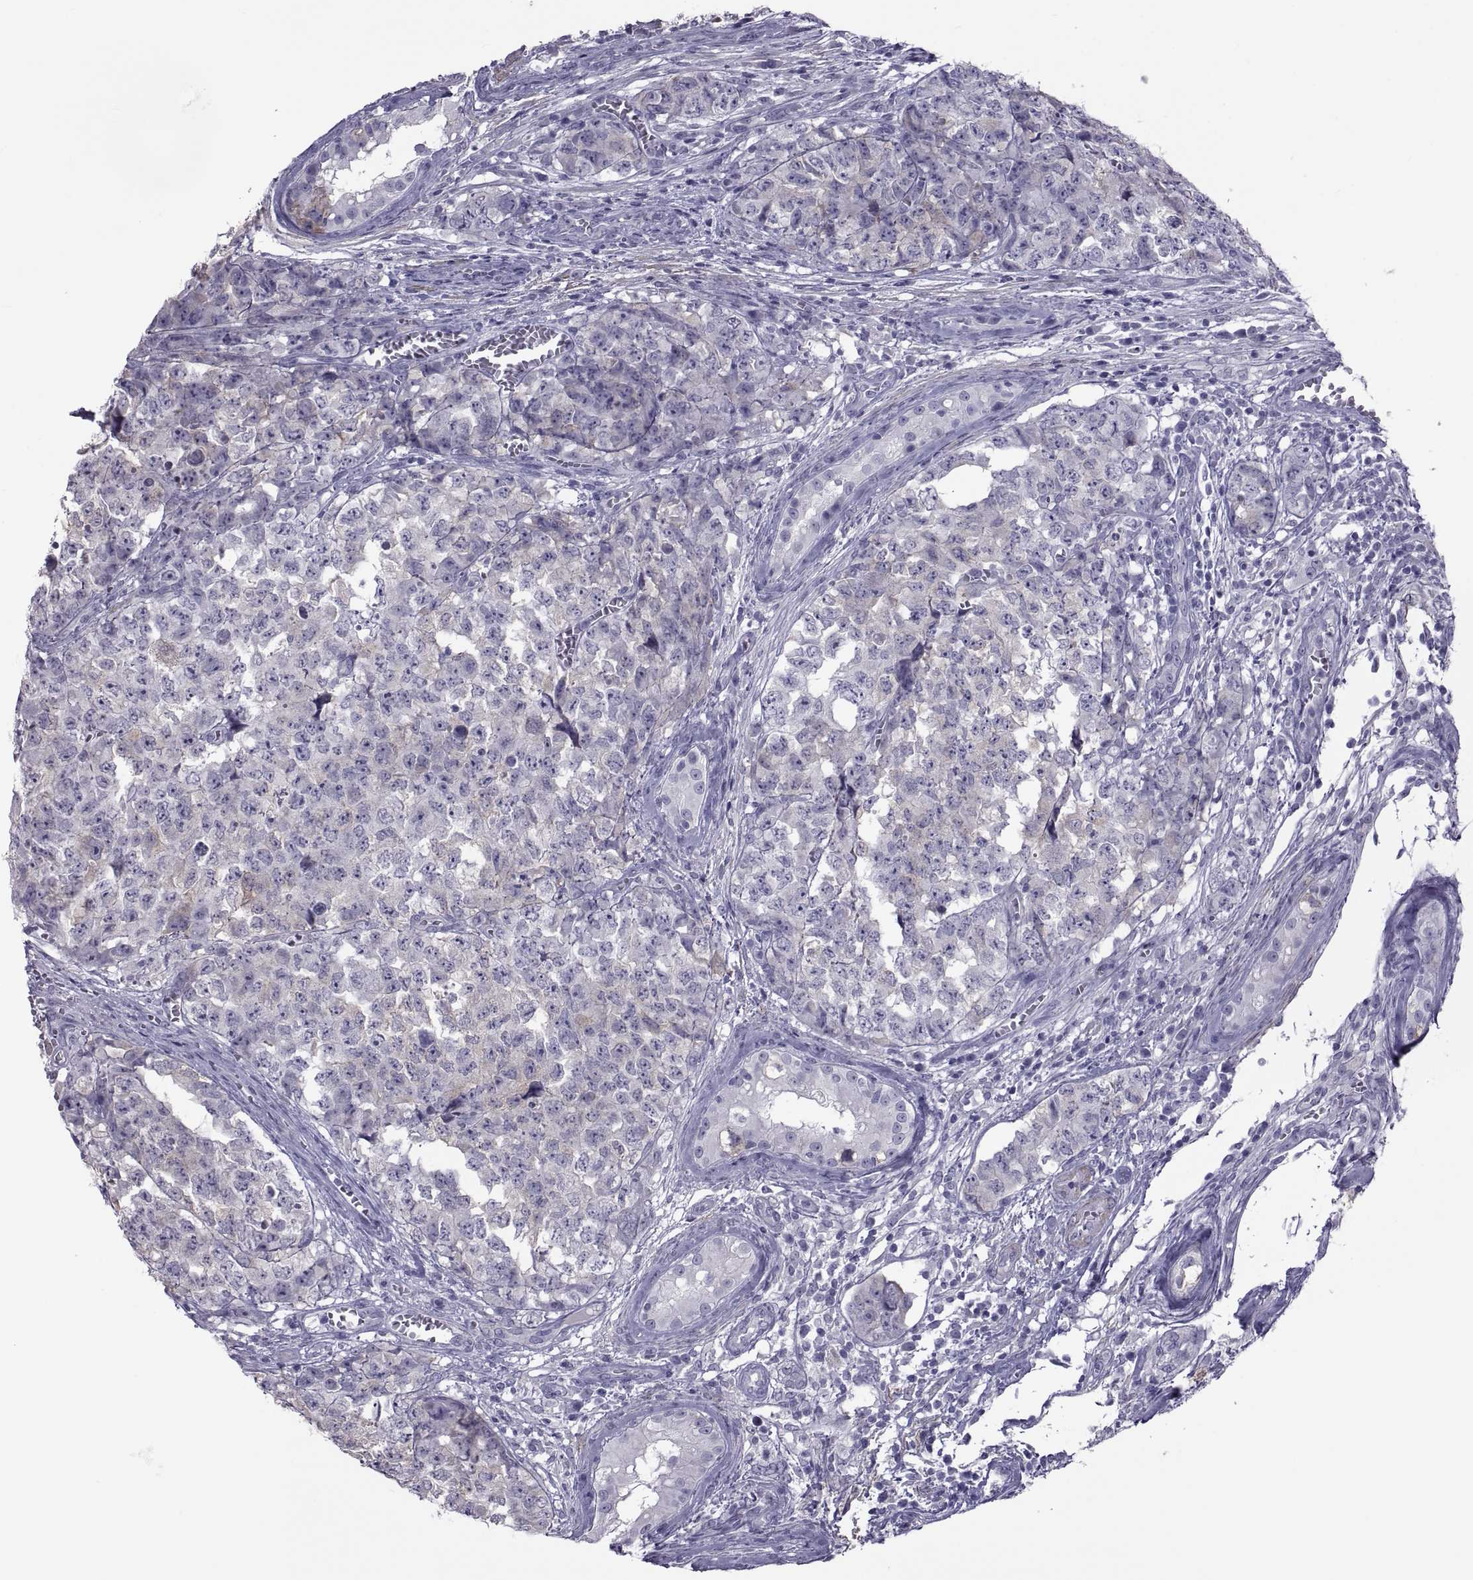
{"staining": {"intensity": "weak", "quantity": "<25%", "location": "cytoplasmic/membranous"}, "tissue": "testis cancer", "cell_type": "Tumor cells", "image_type": "cancer", "snomed": [{"axis": "morphology", "description": "Carcinoma, Embryonal, NOS"}, {"axis": "topography", "description": "Testis"}], "caption": "The micrograph demonstrates no staining of tumor cells in testis cancer.", "gene": "MAGEB1", "patient": {"sex": "male", "age": 23}}